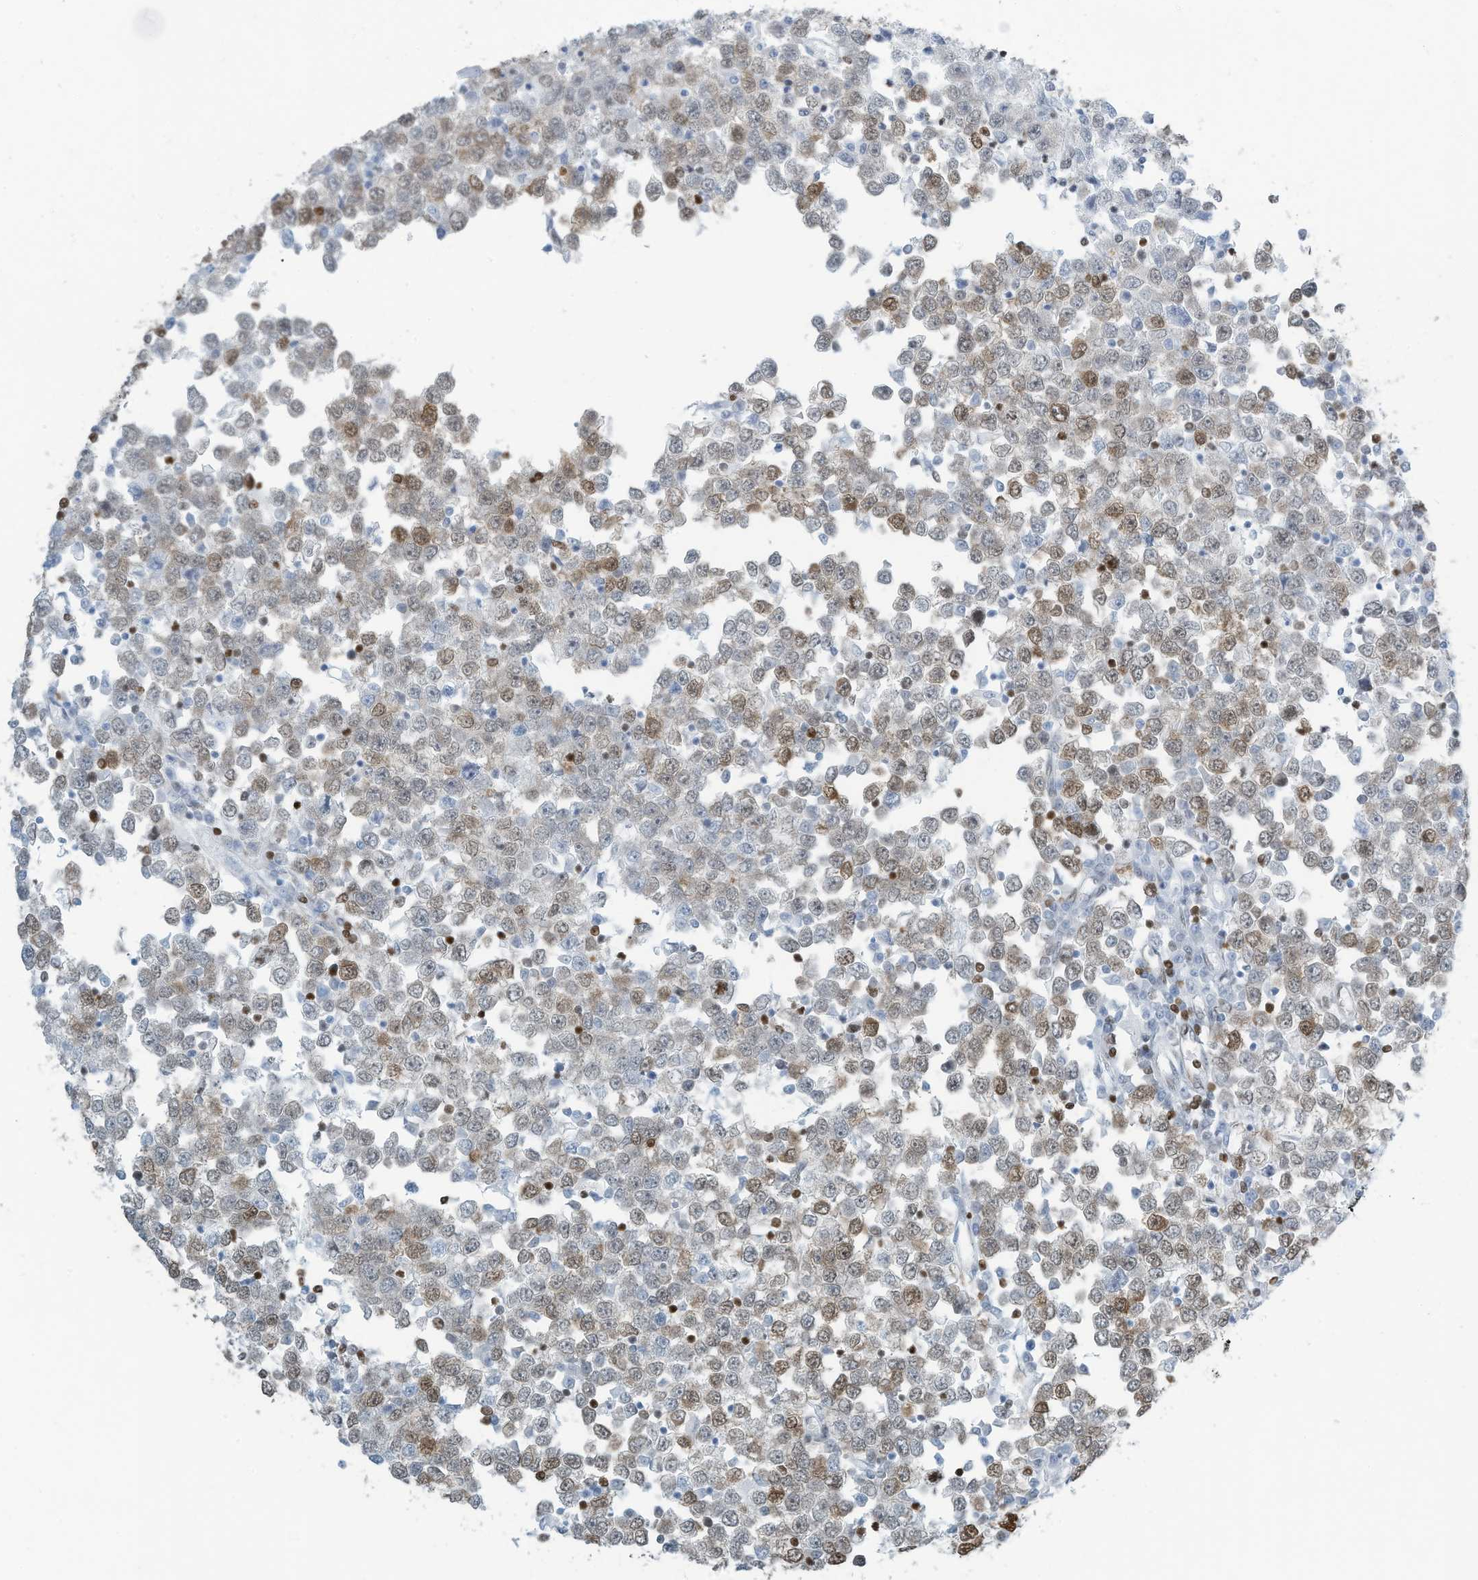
{"staining": {"intensity": "moderate", "quantity": "25%-75%", "location": "nuclear"}, "tissue": "testis cancer", "cell_type": "Tumor cells", "image_type": "cancer", "snomed": [{"axis": "morphology", "description": "Seminoma, NOS"}, {"axis": "topography", "description": "Testis"}], "caption": "An immunohistochemistry (IHC) histopathology image of tumor tissue is shown. Protein staining in brown shows moderate nuclear positivity in testis cancer (seminoma) within tumor cells.", "gene": "SARNP", "patient": {"sex": "male", "age": 65}}